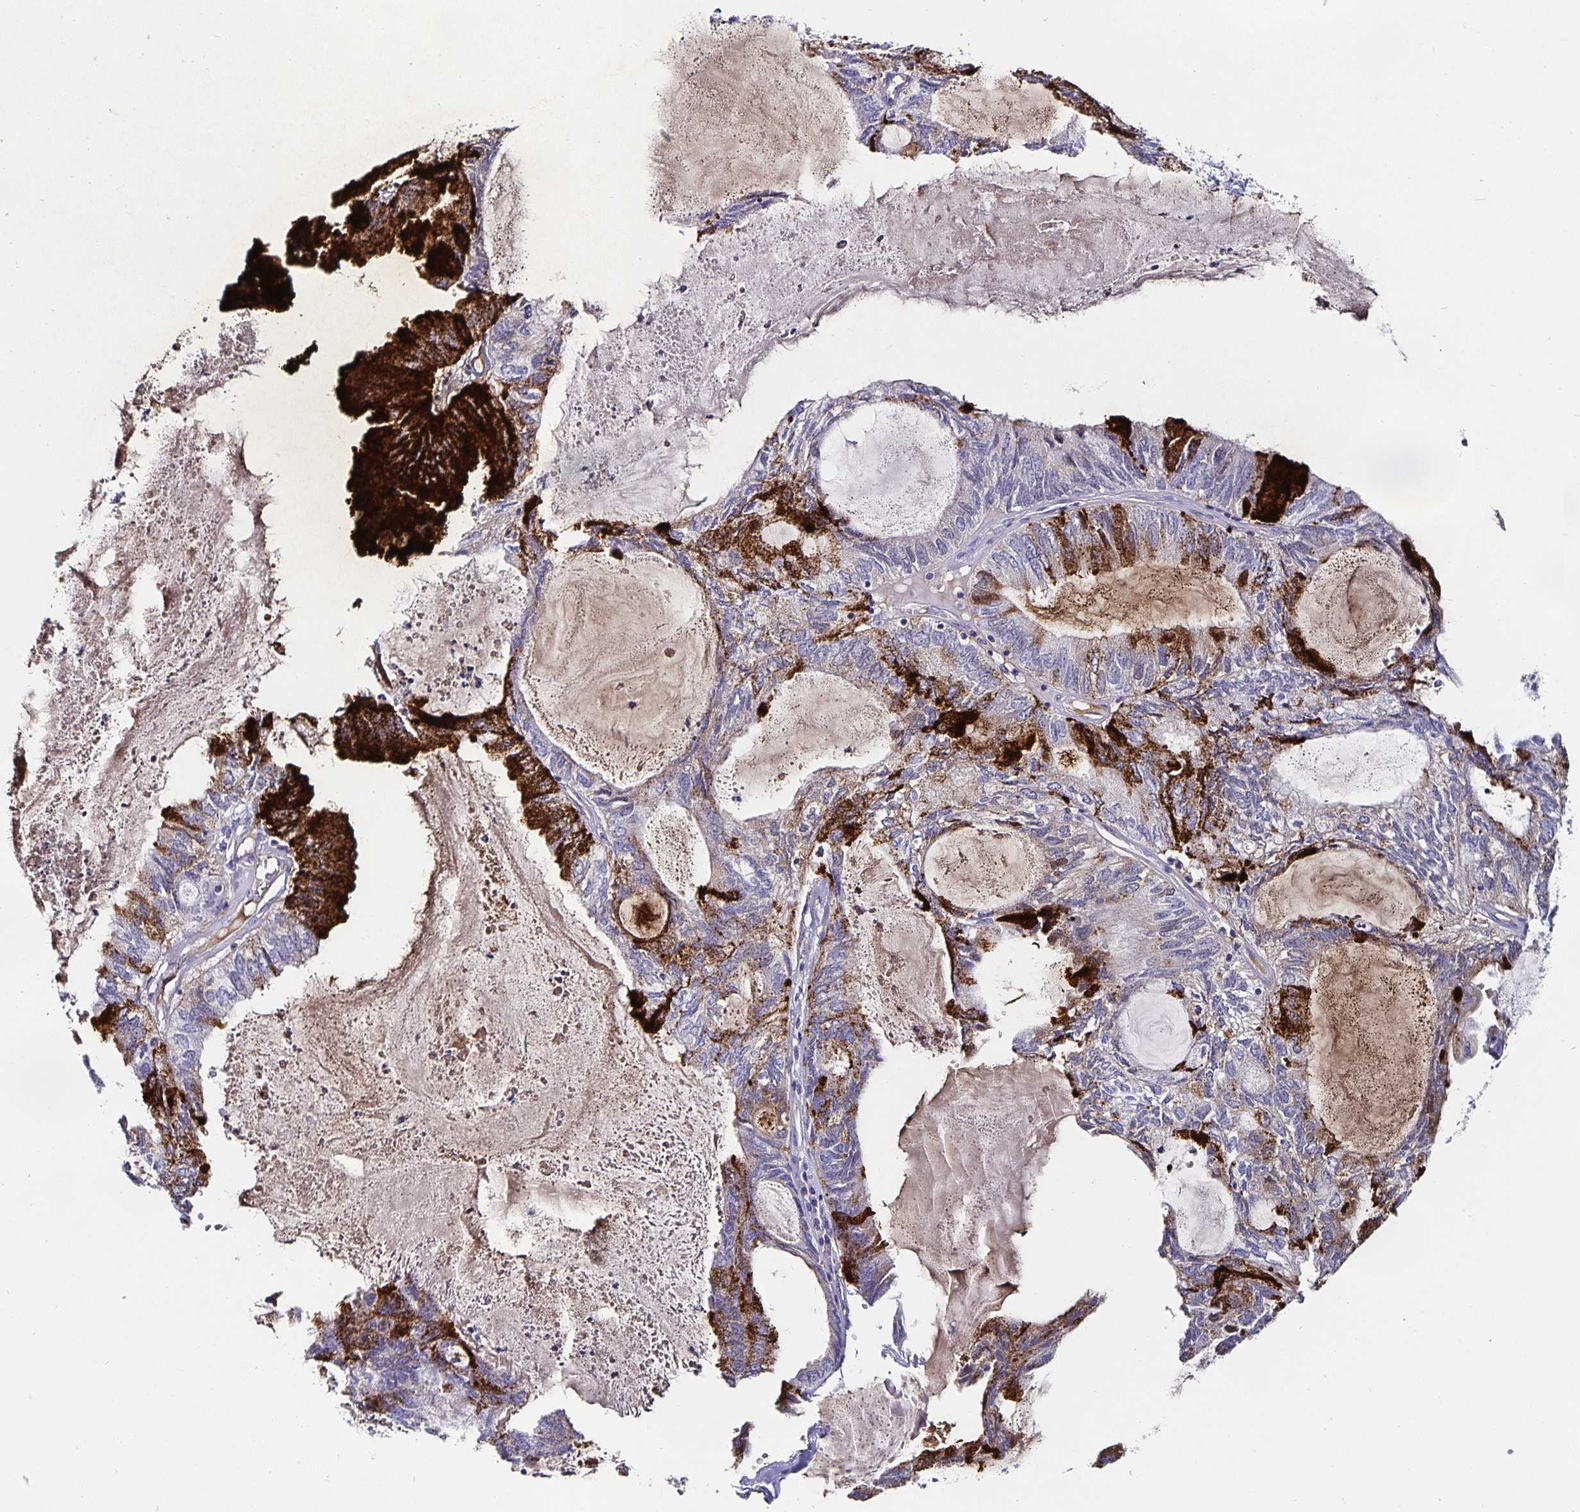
{"staining": {"intensity": "strong", "quantity": "25%-75%", "location": "cytoplasmic/membranous"}, "tissue": "endometrial cancer", "cell_type": "Tumor cells", "image_type": "cancer", "snomed": [{"axis": "morphology", "description": "Adenocarcinoma, NOS"}, {"axis": "topography", "description": "Endometrium"}], "caption": "Immunohistochemical staining of endometrial adenocarcinoma displays high levels of strong cytoplasmic/membranous expression in about 25%-75% of tumor cells.", "gene": "CHGA", "patient": {"sex": "female", "age": 80}}